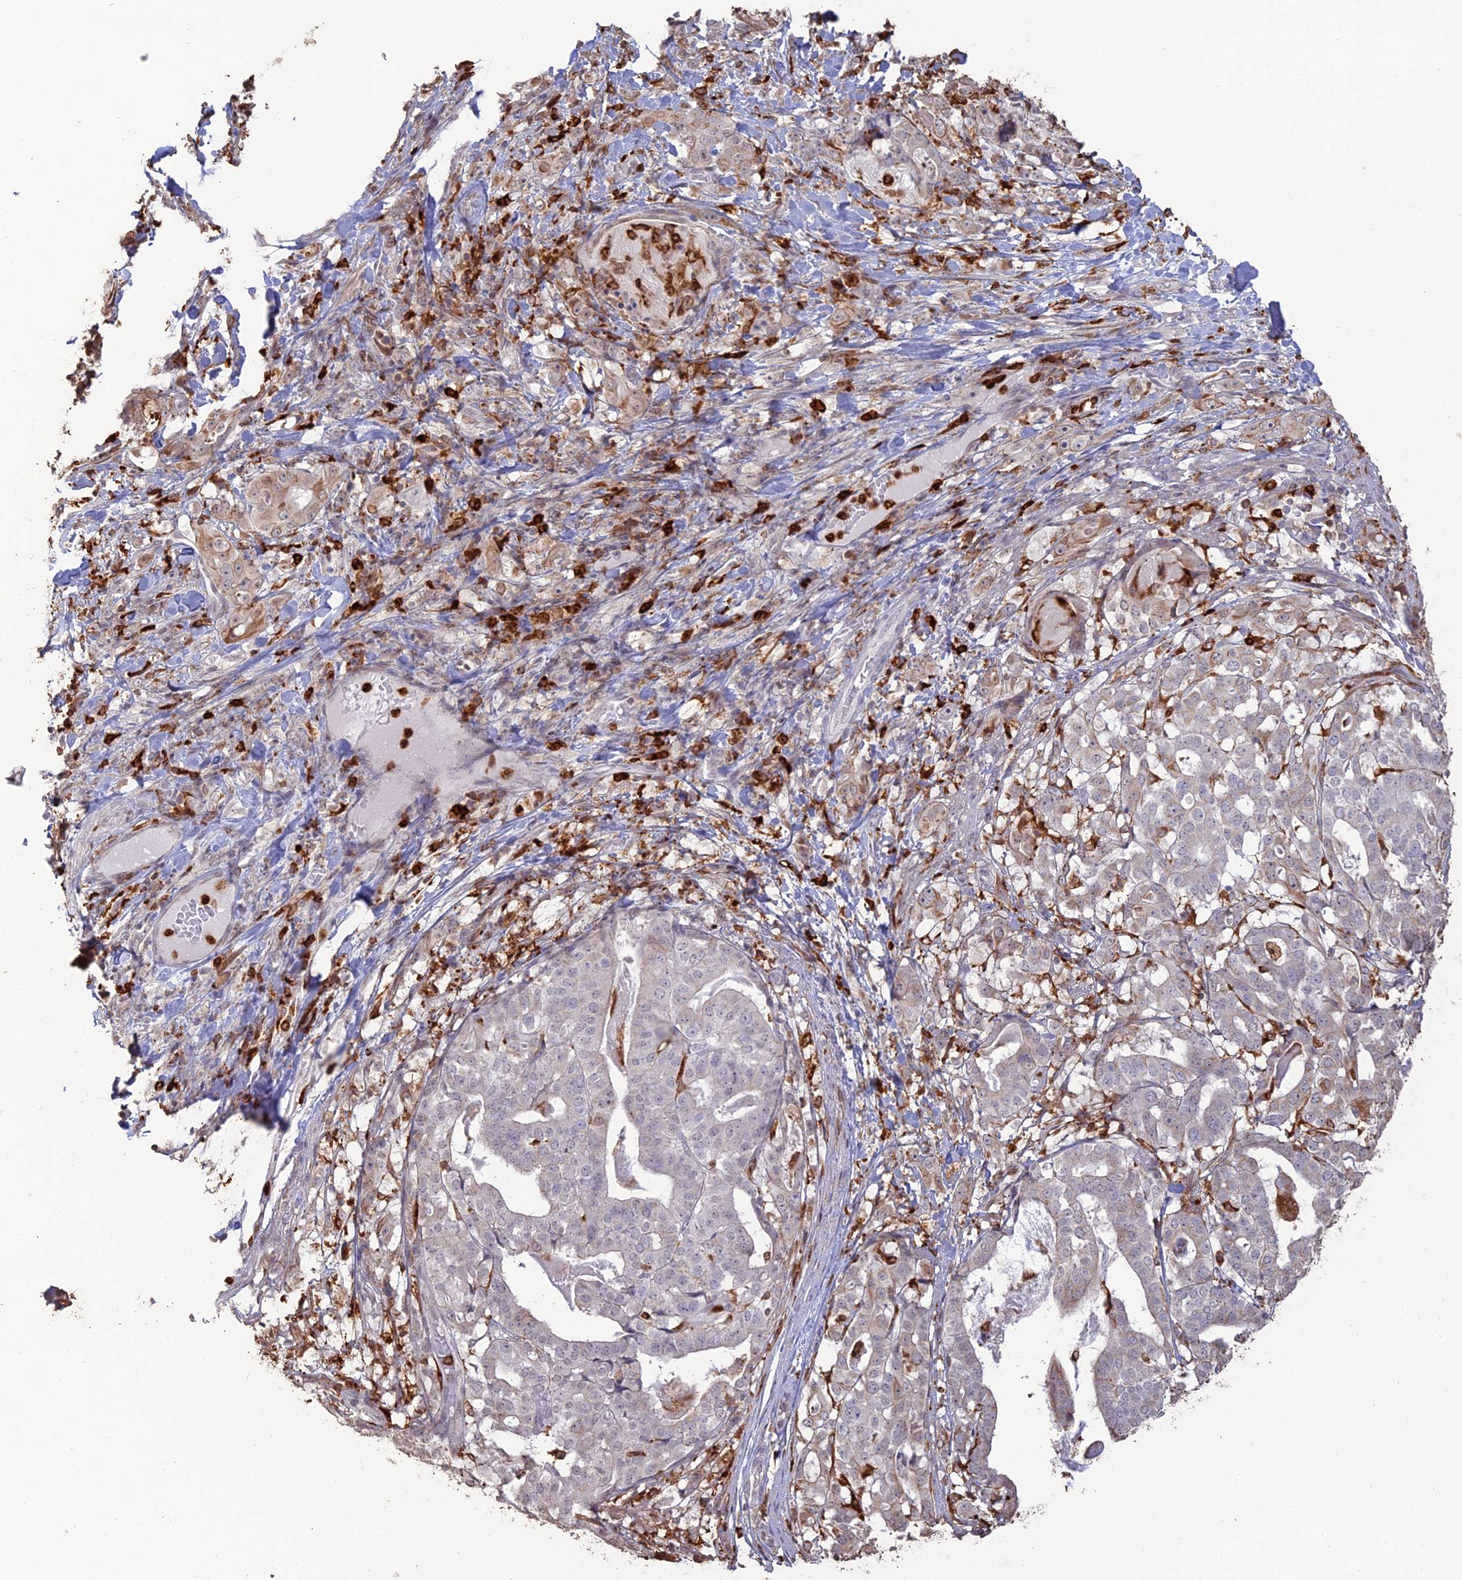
{"staining": {"intensity": "negative", "quantity": "none", "location": "none"}, "tissue": "stomach cancer", "cell_type": "Tumor cells", "image_type": "cancer", "snomed": [{"axis": "morphology", "description": "Adenocarcinoma, NOS"}, {"axis": "topography", "description": "Stomach"}], "caption": "This is an immunohistochemistry (IHC) micrograph of stomach cancer. There is no staining in tumor cells.", "gene": "APOBR", "patient": {"sex": "male", "age": 48}}